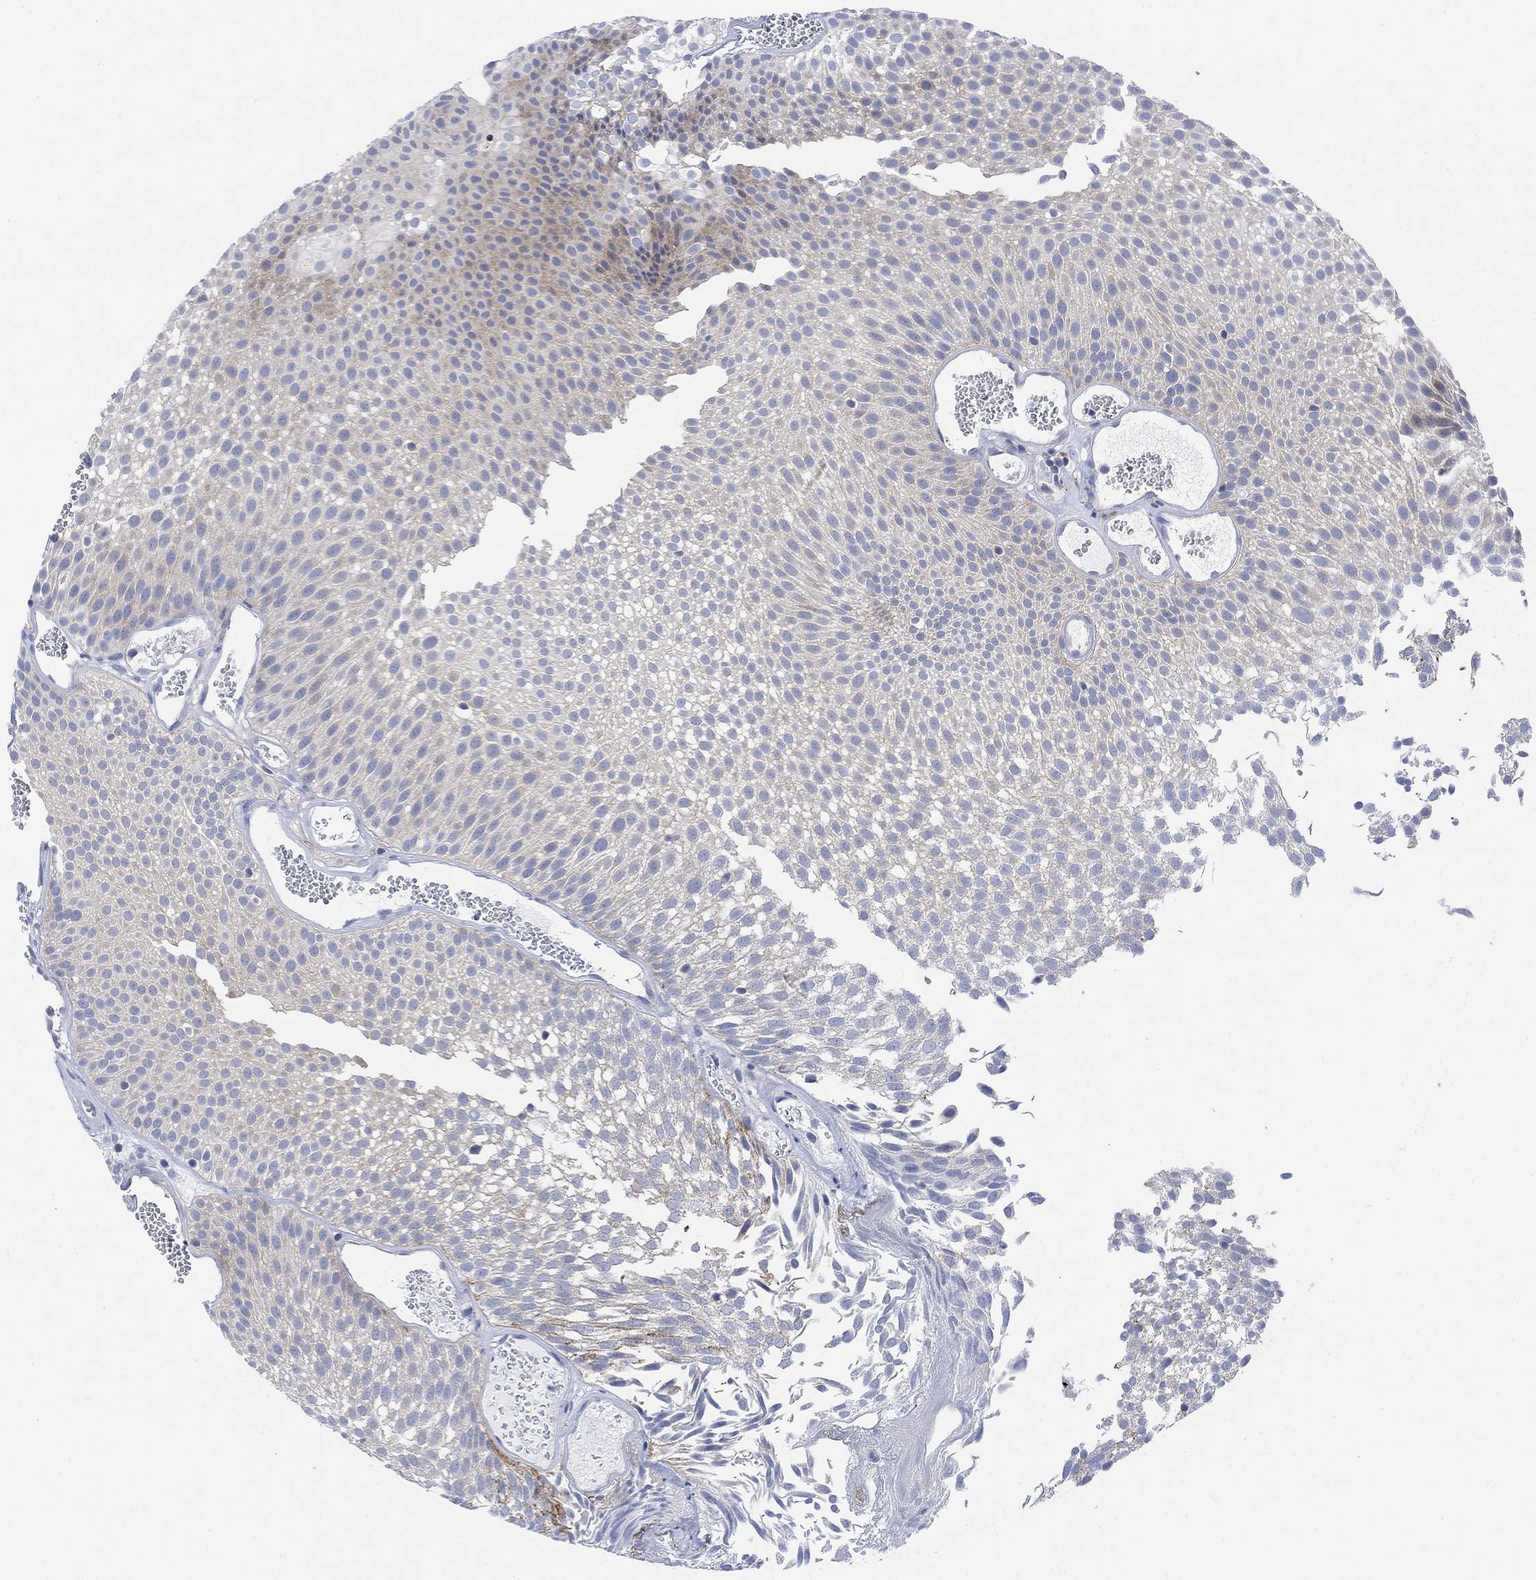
{"staining": {"intensity": "moderate", "quantity": "<25%", "location": "cytoplasmic/membranous"}, "tissue": "urothelial cancer", "cell_type": "Tumor cells", "image_type": "cancer", "snomed": [{"axis": "morphology", "description": "Urothelial carcinoma, Low grade"}, {"axis": "topography", "description": "Urinary bladder"}], "caption": "The image displays immunohistochemical staining of urothelial carcinoma (low-grade). There is moderate cytoplasmic/membranous positivity is seen in approximately <25% of tumor cells.", "gene": "ARSK", "patient": {"sex": "male", "age": 52}}